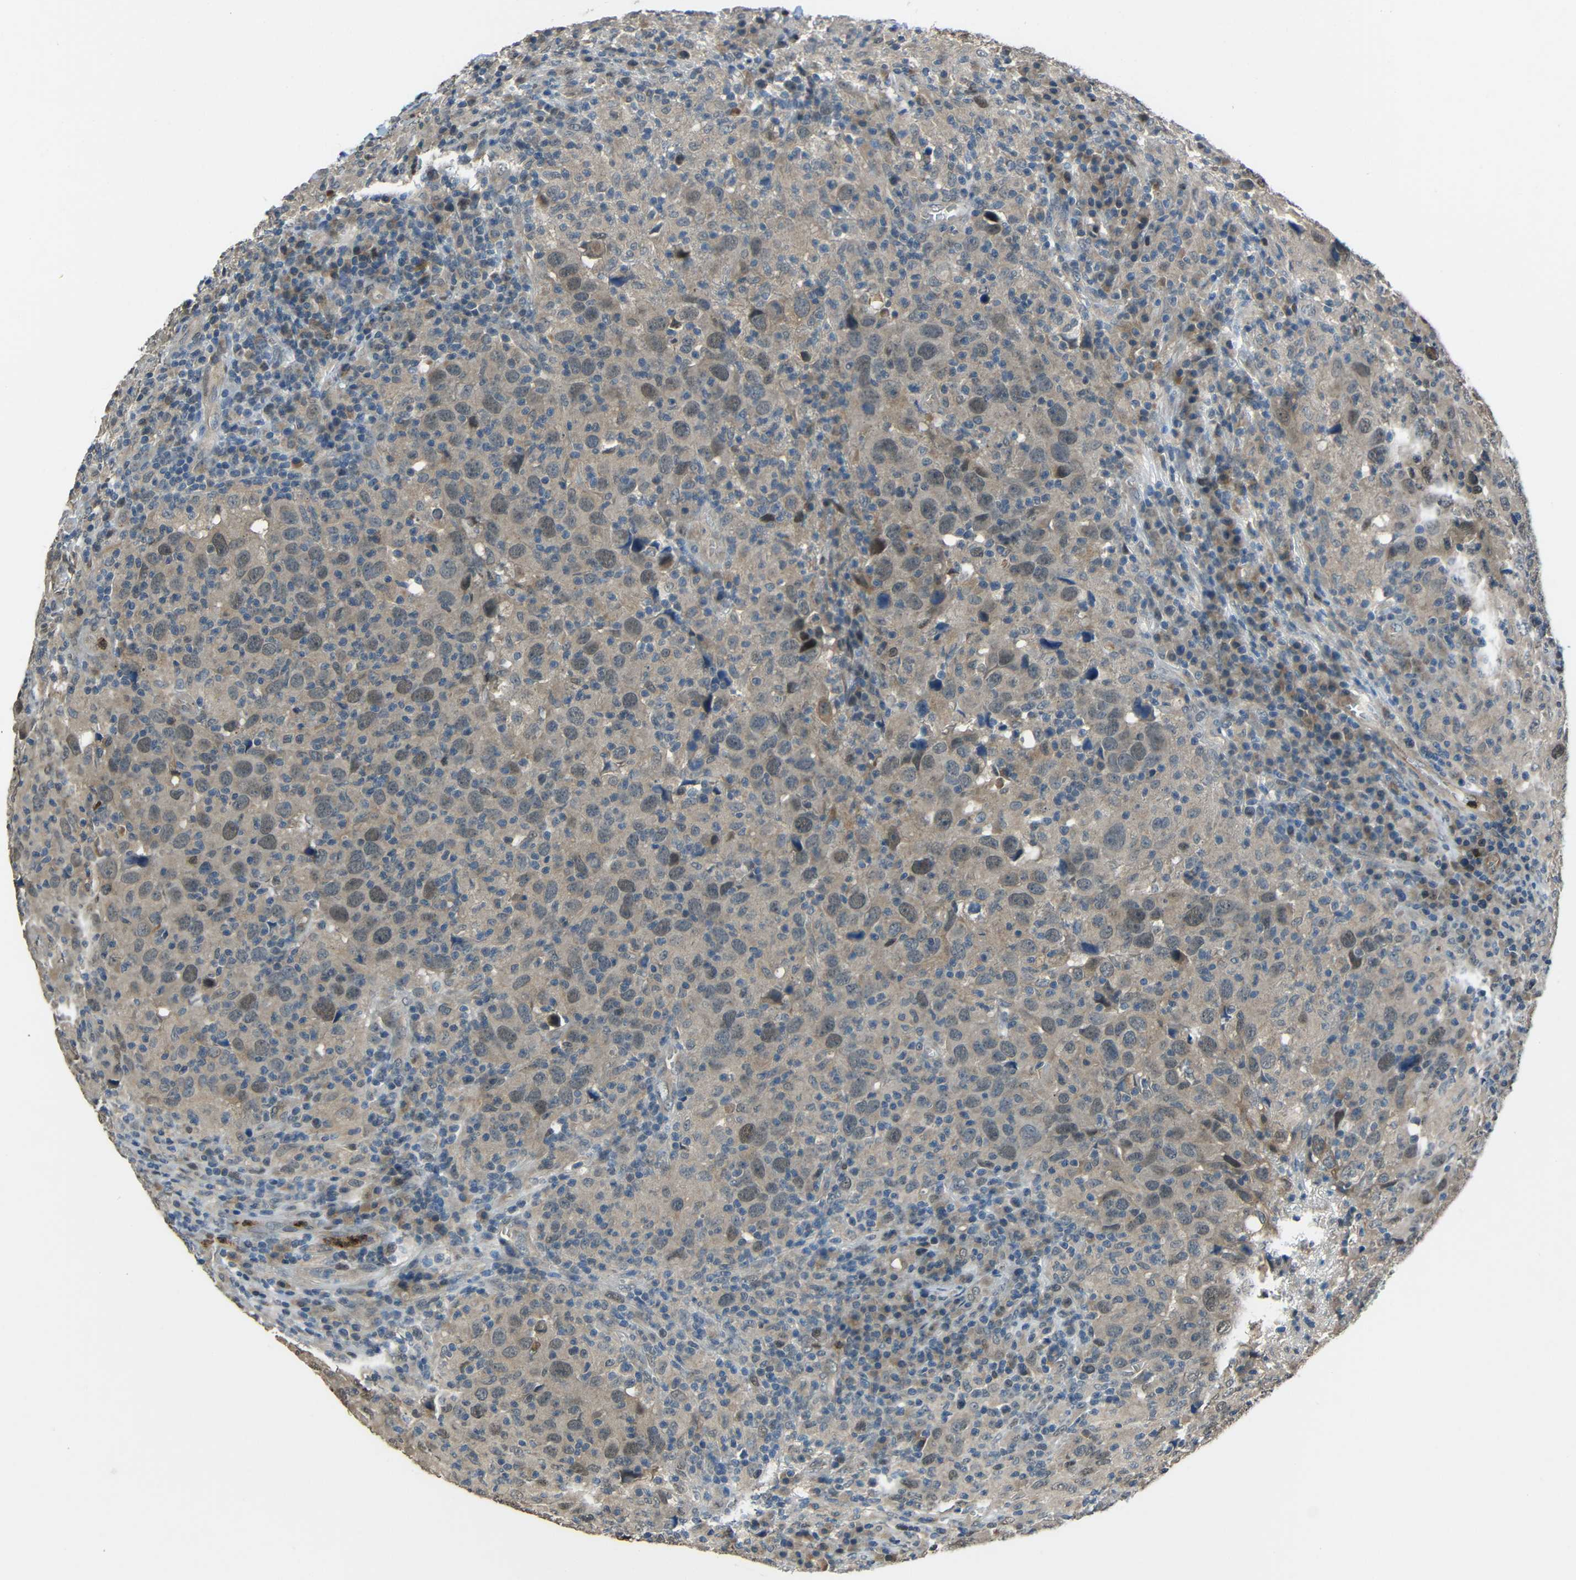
{"staining": {"intensity": "weak", "quantity": "25%-75%", "location": "nuclear"}, "tissue": "head and neck cancer", "cell_type": "Tumor cells", "image_type": "cancer", "snomed": [{"axis": "morphology", "description": "Adenocarcinoma, NOS"}, {"axis": "topography", "description": "Salivary gland"}, {"axis": "topography", "description": "Head-Neck"}], "caption": "A brown stain shows weak nuclear positivity of a protein in human head and neck adenocarcinoma tumor cells. The staining was performed using DAB, with brown indicating positive protein expression. Nuclei are stained blue with hematoxylin.", "gene": "STBD1", "patient": {"sex": "female", "age": 65}}